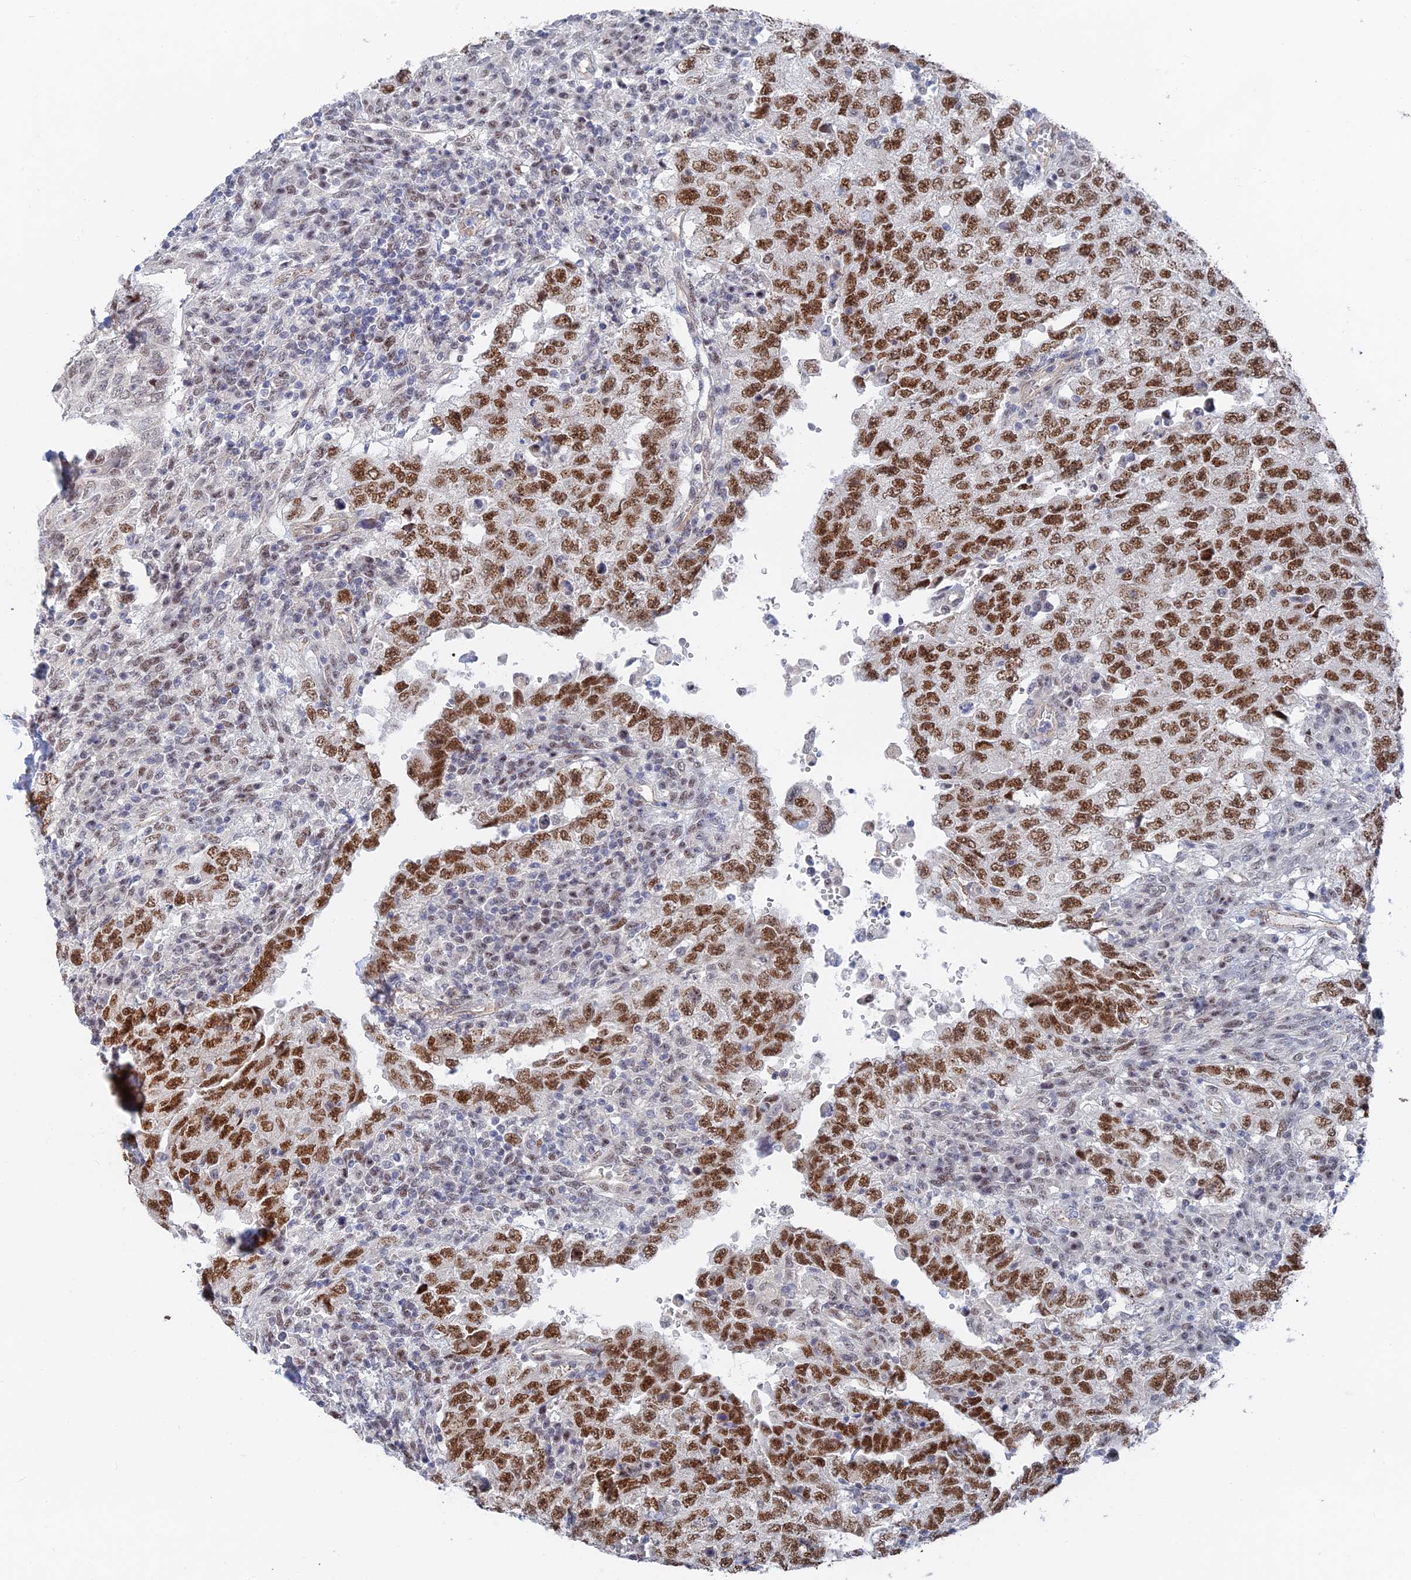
{"staining": {"intensity": "strong", "quantity": ">75%", "location": "nuclear"}, "tissue": "testis cancer", "cell_type": "Tumor cells", "image_type": "cancer", "snomed": [{"axis": "morphology", "description": "Carcinoma, Embryonal, NOS"}, {"axis": "topography", "description": "Testis"}], "caption": "Immunohistochemical staining of human testis embryonal carcinoma exhibits high levels of strong nuclear protein expression in approximately >75% of tumor cells.", "gene": "CFAP92", "patient": {"sex": "male", "age": 26}}